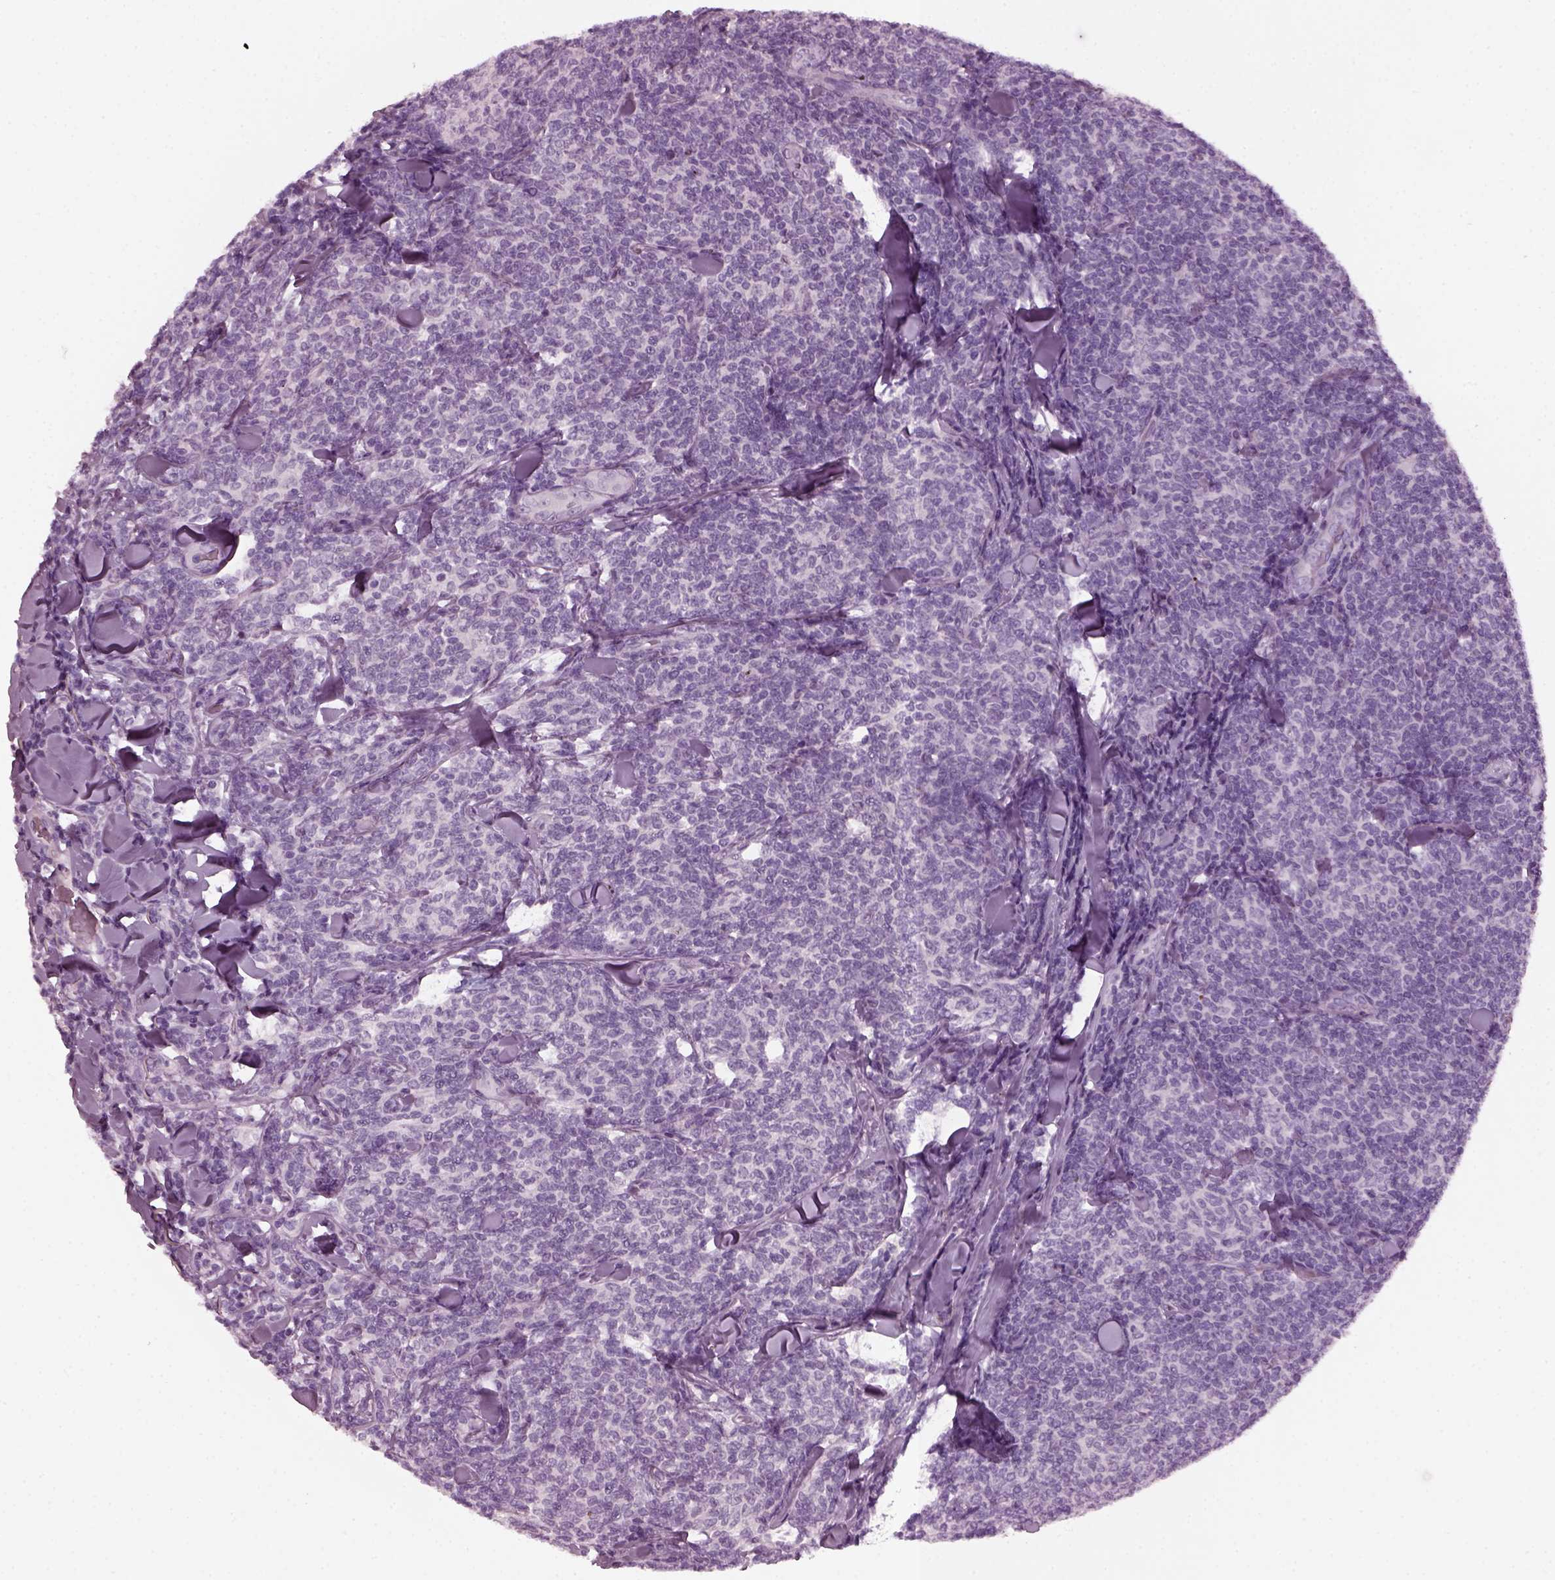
{"staining": {"intensity": "negative", "quantity": "none", "location": "none"}, "tissue": "lymphoma", "cell_type": "Tumor cells", "image_type": "cancer", "snomed": [{"axis": "morphology", "description": "Malignant lymphoma, non-Hodgkin's type, Low grade"}, {"axis": "topography", "description": "Lymph node"}], "caption": "Immunohistochemistry photomicrograph of human lymphoma stained for a protein (brown), which demonstrates no staining in tumor cells. Nuclei are stained in blue.", "gene": "DPYSL5", "patient": {"sex": "female", "age": 56}}